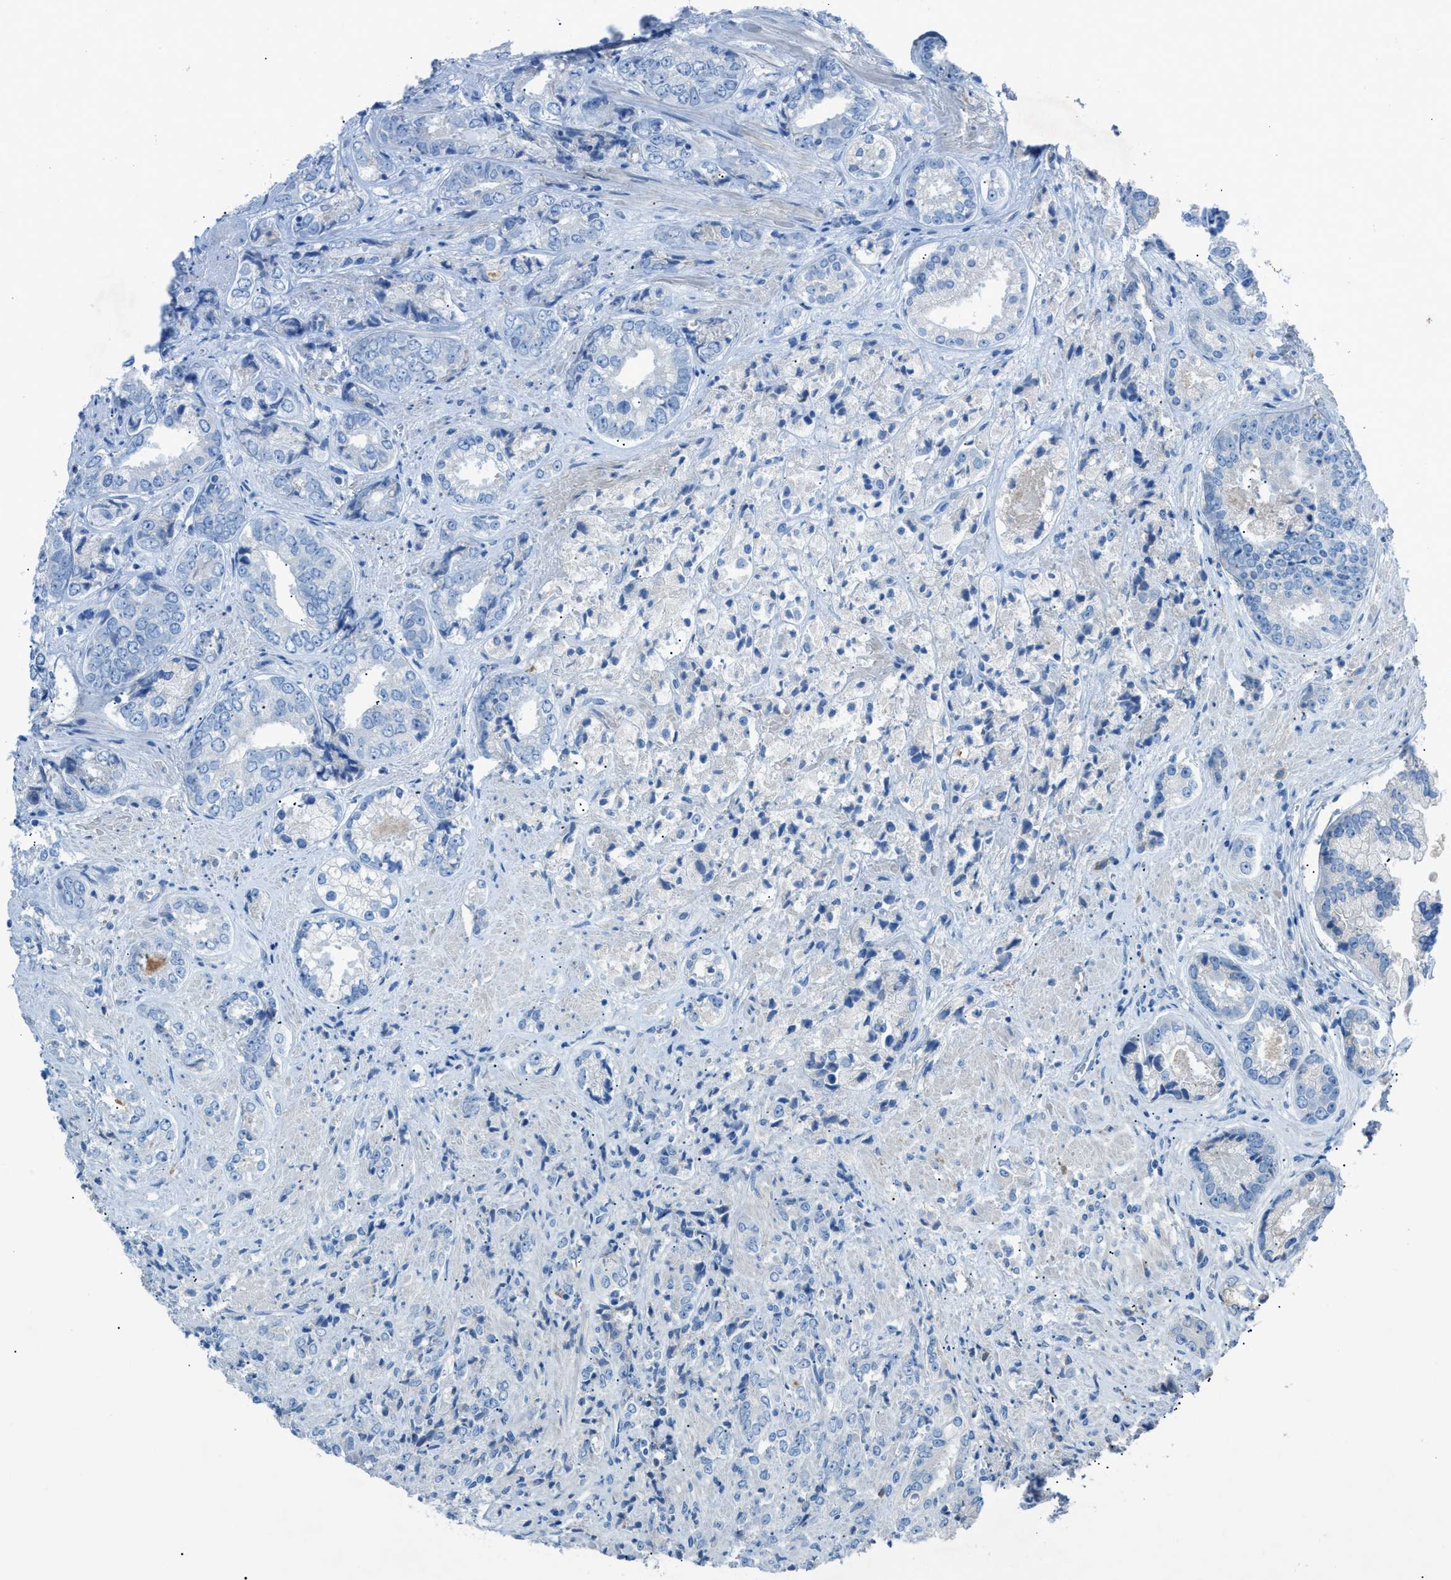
{"staining": {"intensity": "negative", "quantity": "none", "location": "none"}, "tissue": "prostate cancer", "cell_type": "Tumor cells", "image_type": "cancer", "snomed": [{"axis": "morphology", "description": "Adenocarcinoma, High grade"}, {"axis": "topography", "description": "Prostate"}], "caption": "The image shows no staining of tumor cells in prostate cancer.", "gene": "C5AR2", "patient": {"sex": "male", "age": 61}}